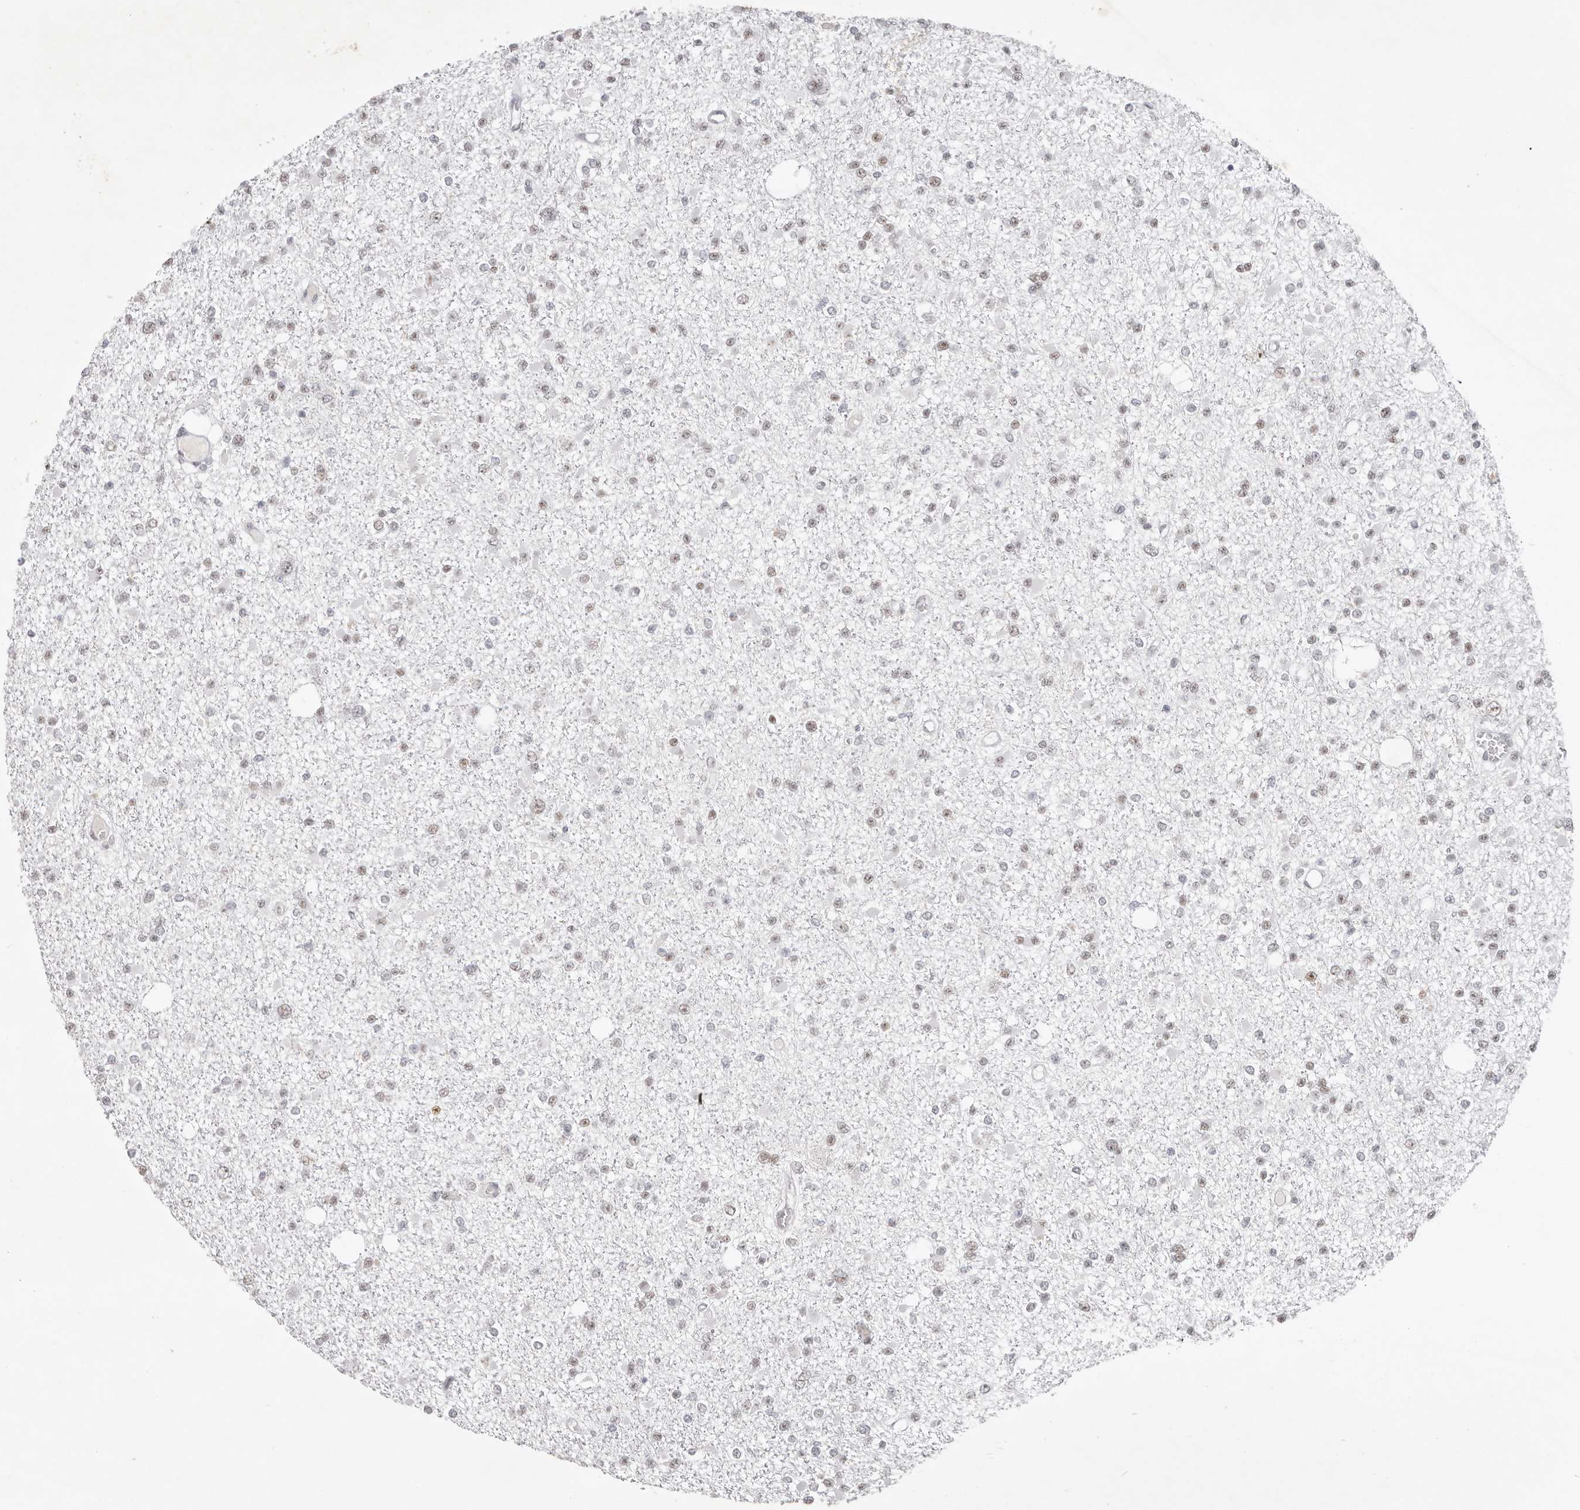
{"staining": {"intensity": "weak", "quantity": "<25%", "location": "nuclear"}, "tissue": "glioma", "cell_type": "Tumor cells", "image_type": "cancer", "snomed": [{"axis": "morphology", "description": "Glioma, malignant, Low grade"}, {"axis": "topography", "description": "Brain"}], "caption": "The immunohistochemistry histopathology image has no significant staining in tumor cells of glioma tissue. (DAB (3,3'-diaminobenzidine) IHC, high magnification).", "gene": "LARP7", "patient": {"sex": "female", "age": 22}}